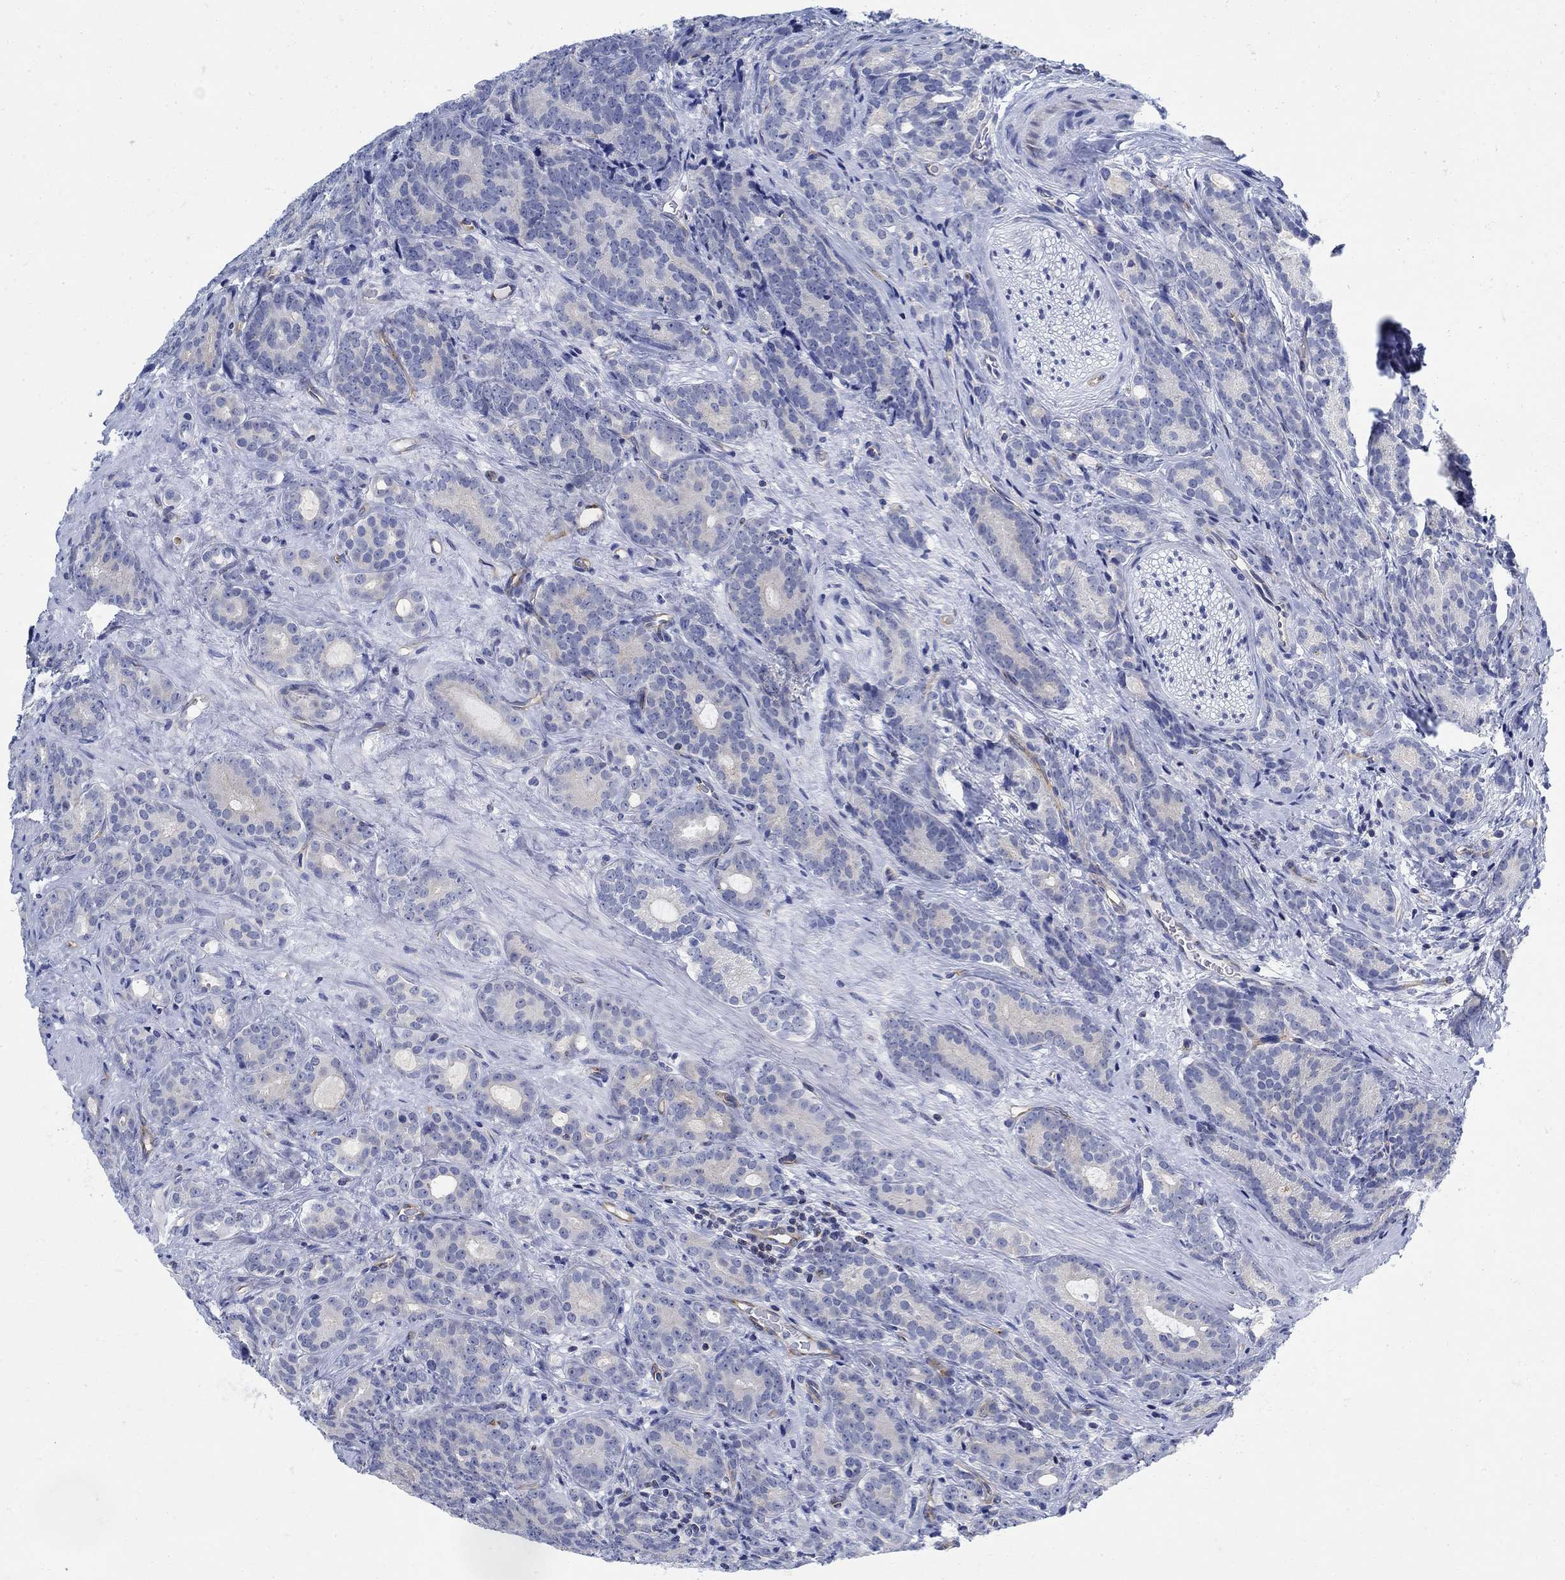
{"staining": {"intensity": "negative", "quantity": "none", "location": "none"}, "tissue": "prostate cancer", "cell_type": "Tumor cells", "image_type": "cancer", "snomed": [{"axis": "morphology", "description": "Adenocarcinoma, NOS"}, {"axis": "topography", "description": "Prostate"}], "caption": "Prostate cancer stained for a protein using IHC reveals no expression tumor cells.", "gene": "PHF21B", "patient": {"sex": "male", "age": 71}}